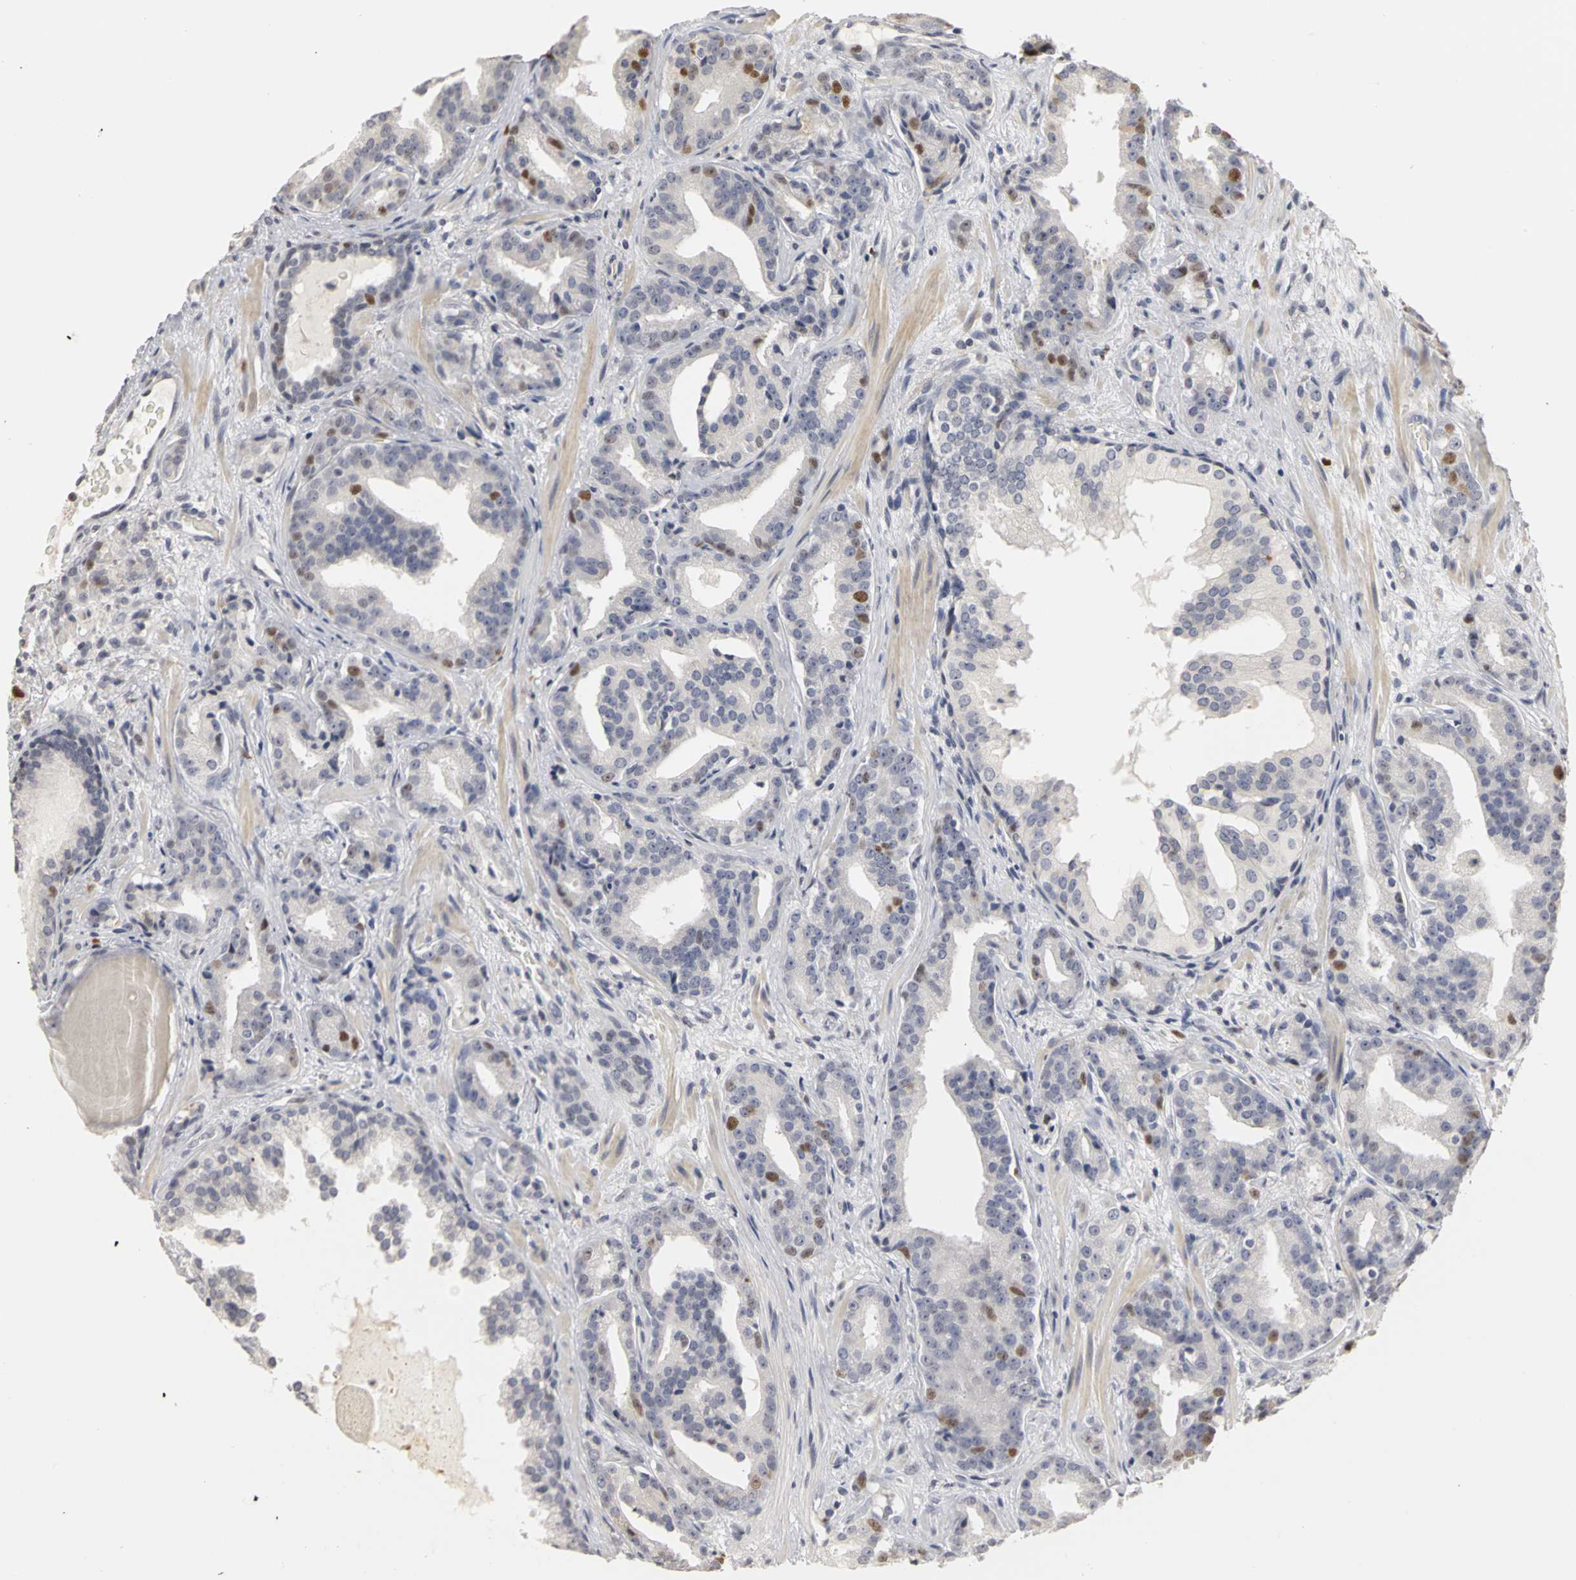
{"staining": {"intensity": "moderate", "quantity": "<25%", "location": "nuclear"}, "tissue": "prostate cancer", "cell_type": "Tumor cells", "image_type": "cancer", "snomed": [{"axis": "morphology", "description": "Adenocarcinoma, Low grade"}, {"axis": "topography", "description": "Prostate"}], "caption": "A brown stain labels moderate nuclear staining of a protein in human prostate adenocarcinoma (low-grade) tumor cells.", "gene": "MCM6", "patient": {"sex": "male", "age": 63}}